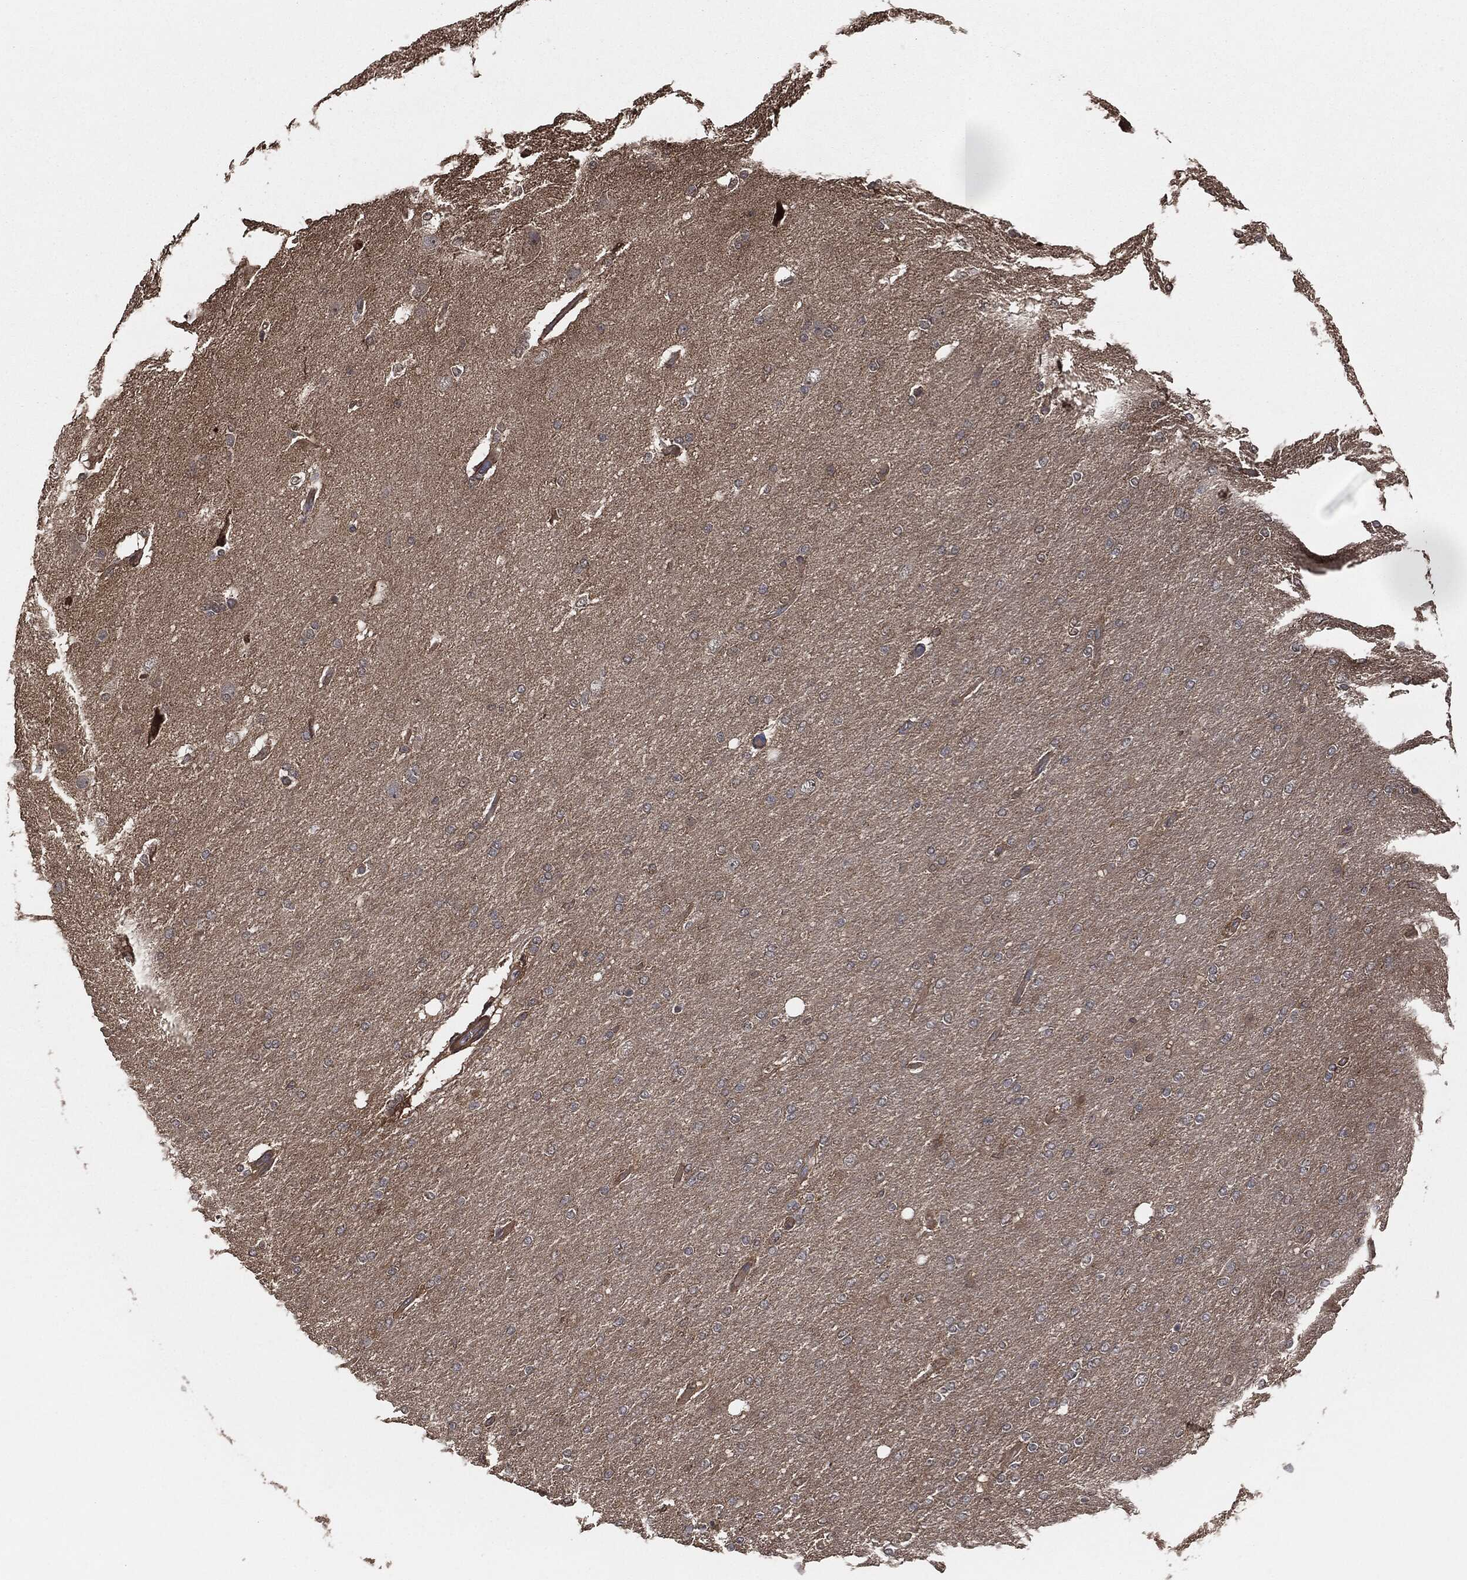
{"staining": {"intensity": "negative", "quantity": "none", "location": "none"}, "tissue": "glioma", "cell_type": "Tumor cells", "image_type": "cancer", "snomed": [{"axis": "morphology", "description": "Glioma, malignant, High grade"}, {"axis": "topography", "description": "Cerebral cortex"}], "caption": "Immunohistochemistry of human glioma displays no staining in tumor cells.", "gene": "ERBIN", "patient": {"sex": "male", "age": 70}}